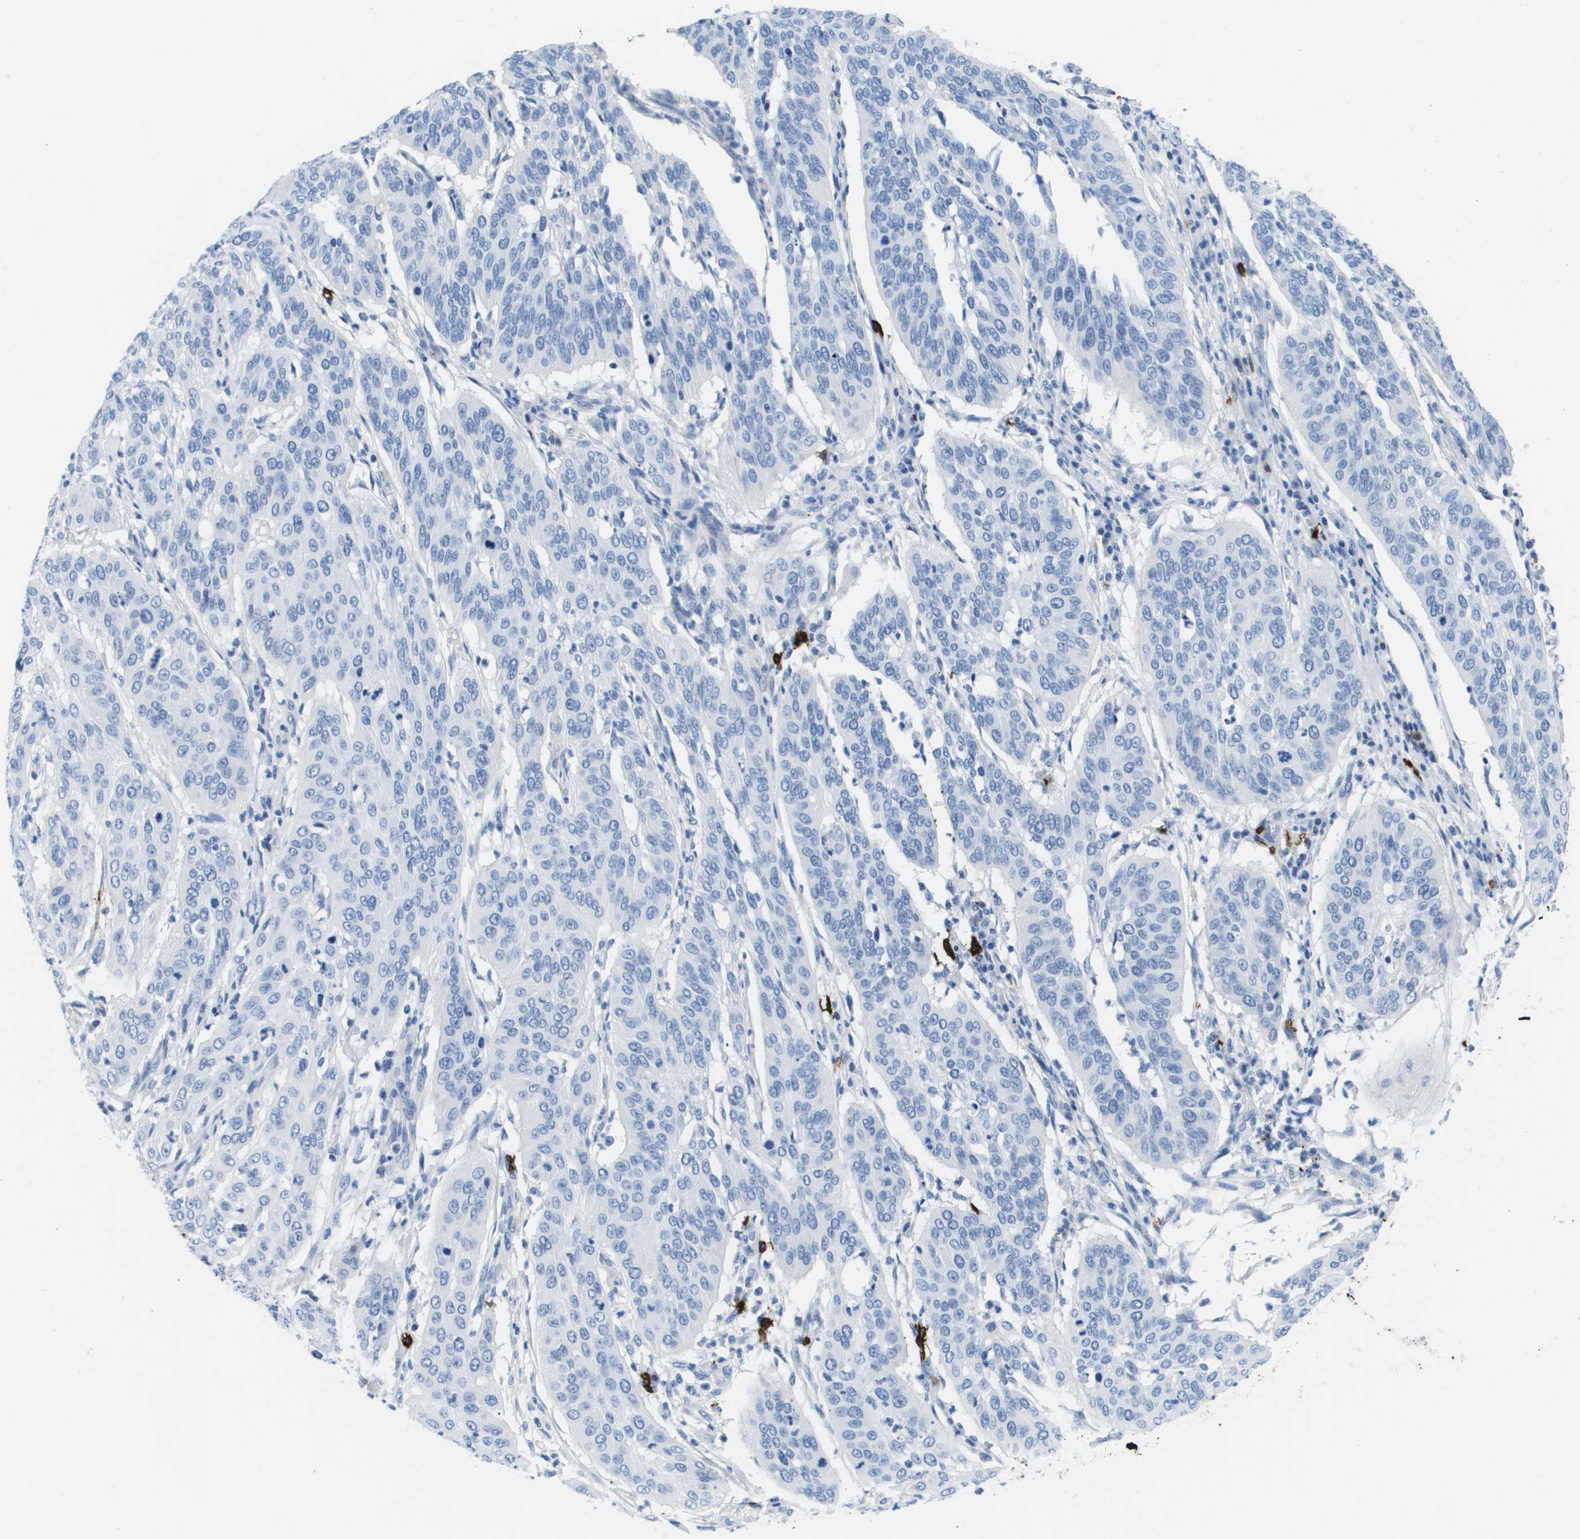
{"staining": {"intensity": "negative", "quantity": "none", "location": "none"}, "tissue": "cervical cancer", "cell_type": "Tumor cells", "image_type": "cancer", "snomed": [{"axis": "morphology", "description": "Normal tissue, NOS"}, {"axis": "morphology", "description": "Squamous cell carcinoma, NOS"}, {"axis": "topography", "description": "Cervix"}], "caption": "DAB (3,3'-diaminobenzidine) immunohistochemical staining of cervical cancer demonstrates no significant staining in tumor cells.", "gene": "MS4A1", "patient": {"sex": "female", "age": 39}}